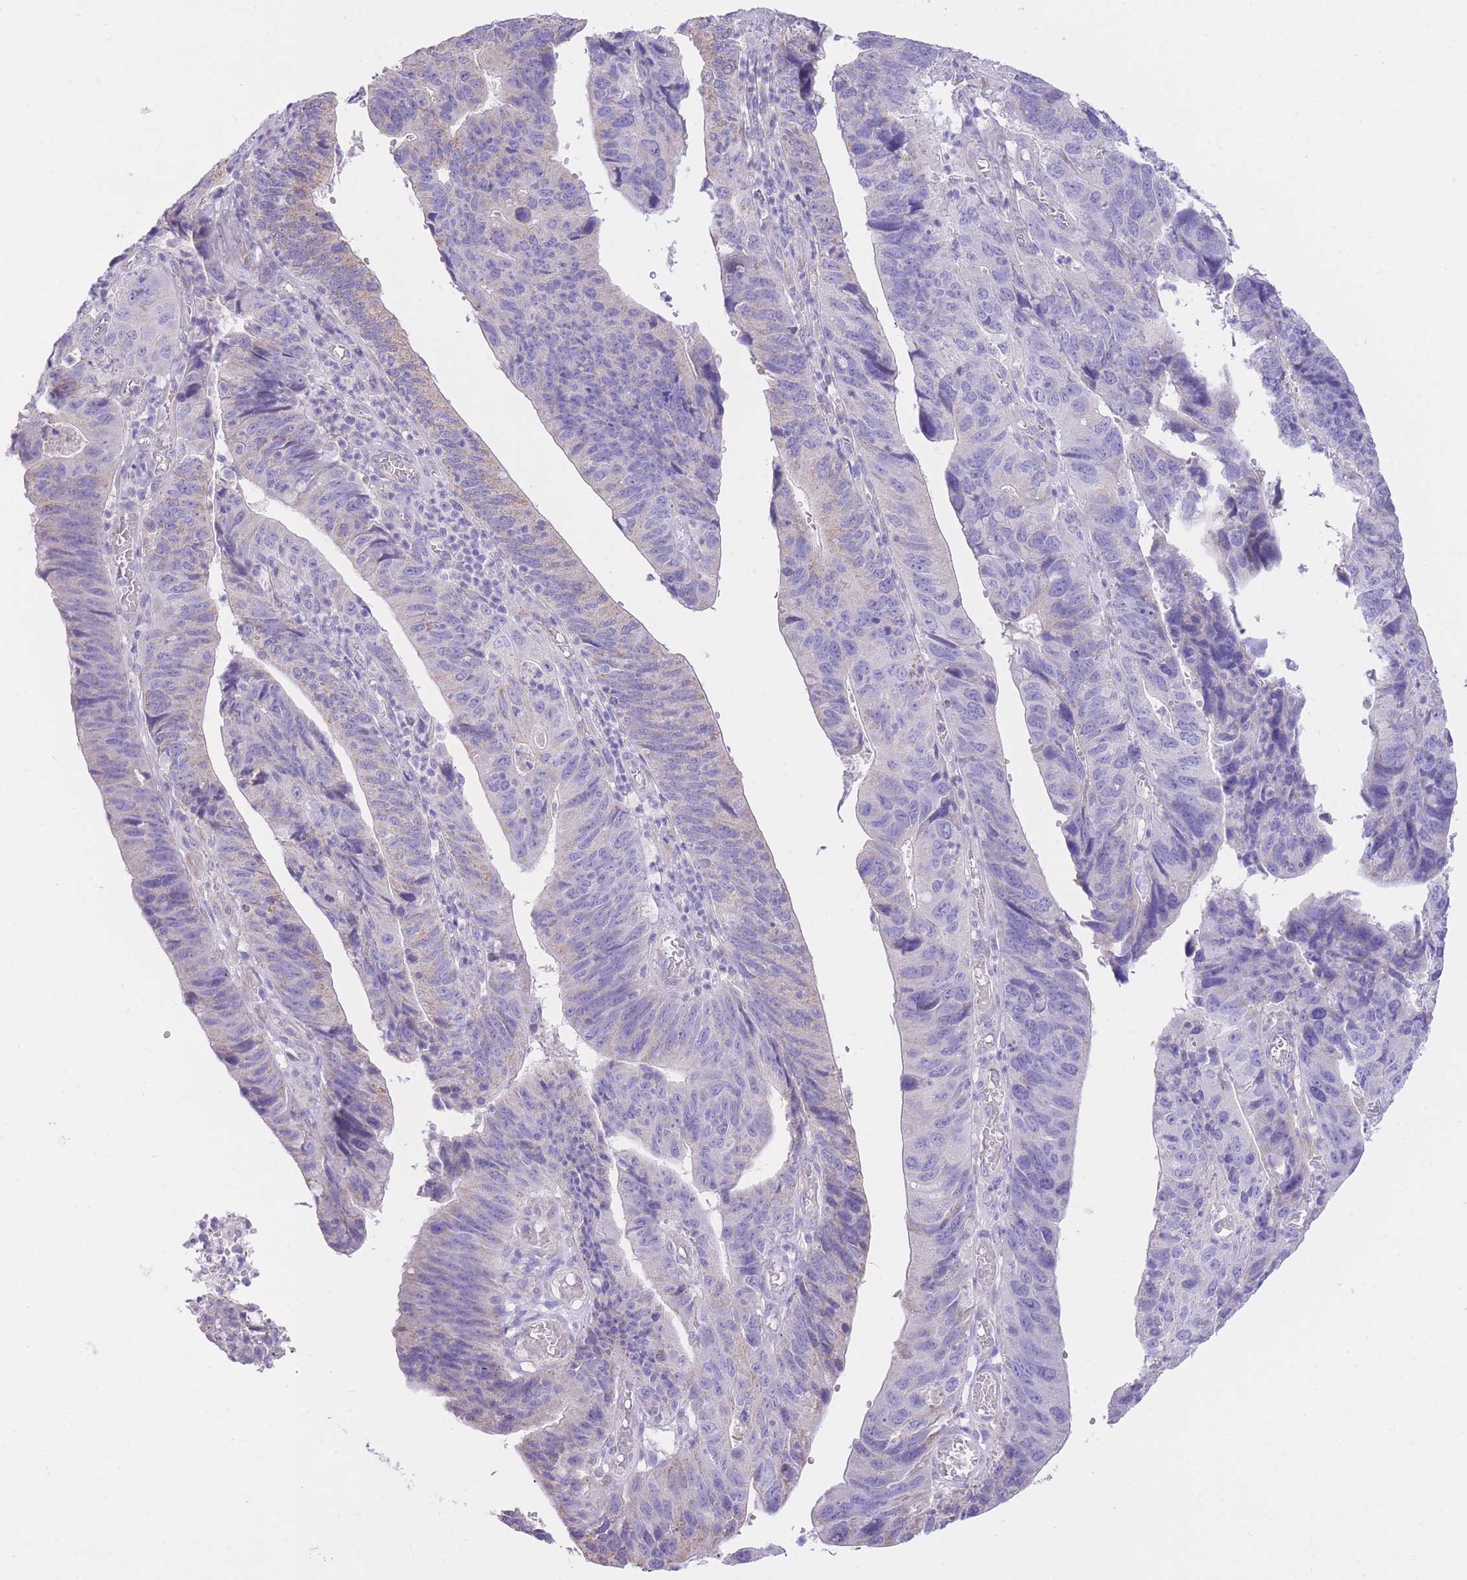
{"staining": {"intensity": "negative", "quantity": "none", "location": "none"}, "tissue": "stomach cancer", "cell_type": "Tumor cells", "image_type": "cancer", "snomed": [{"axis": "morphology", "description": "Adenocarcinoma, NOS"}, {"axis": "topography", "description": "Stomach"}], "caption": "Tumor cells are negative for protein expression in human stomach adenocarcinoma.", "gene": "PGM1", "patient": {"sex": "male", "age": 59}}